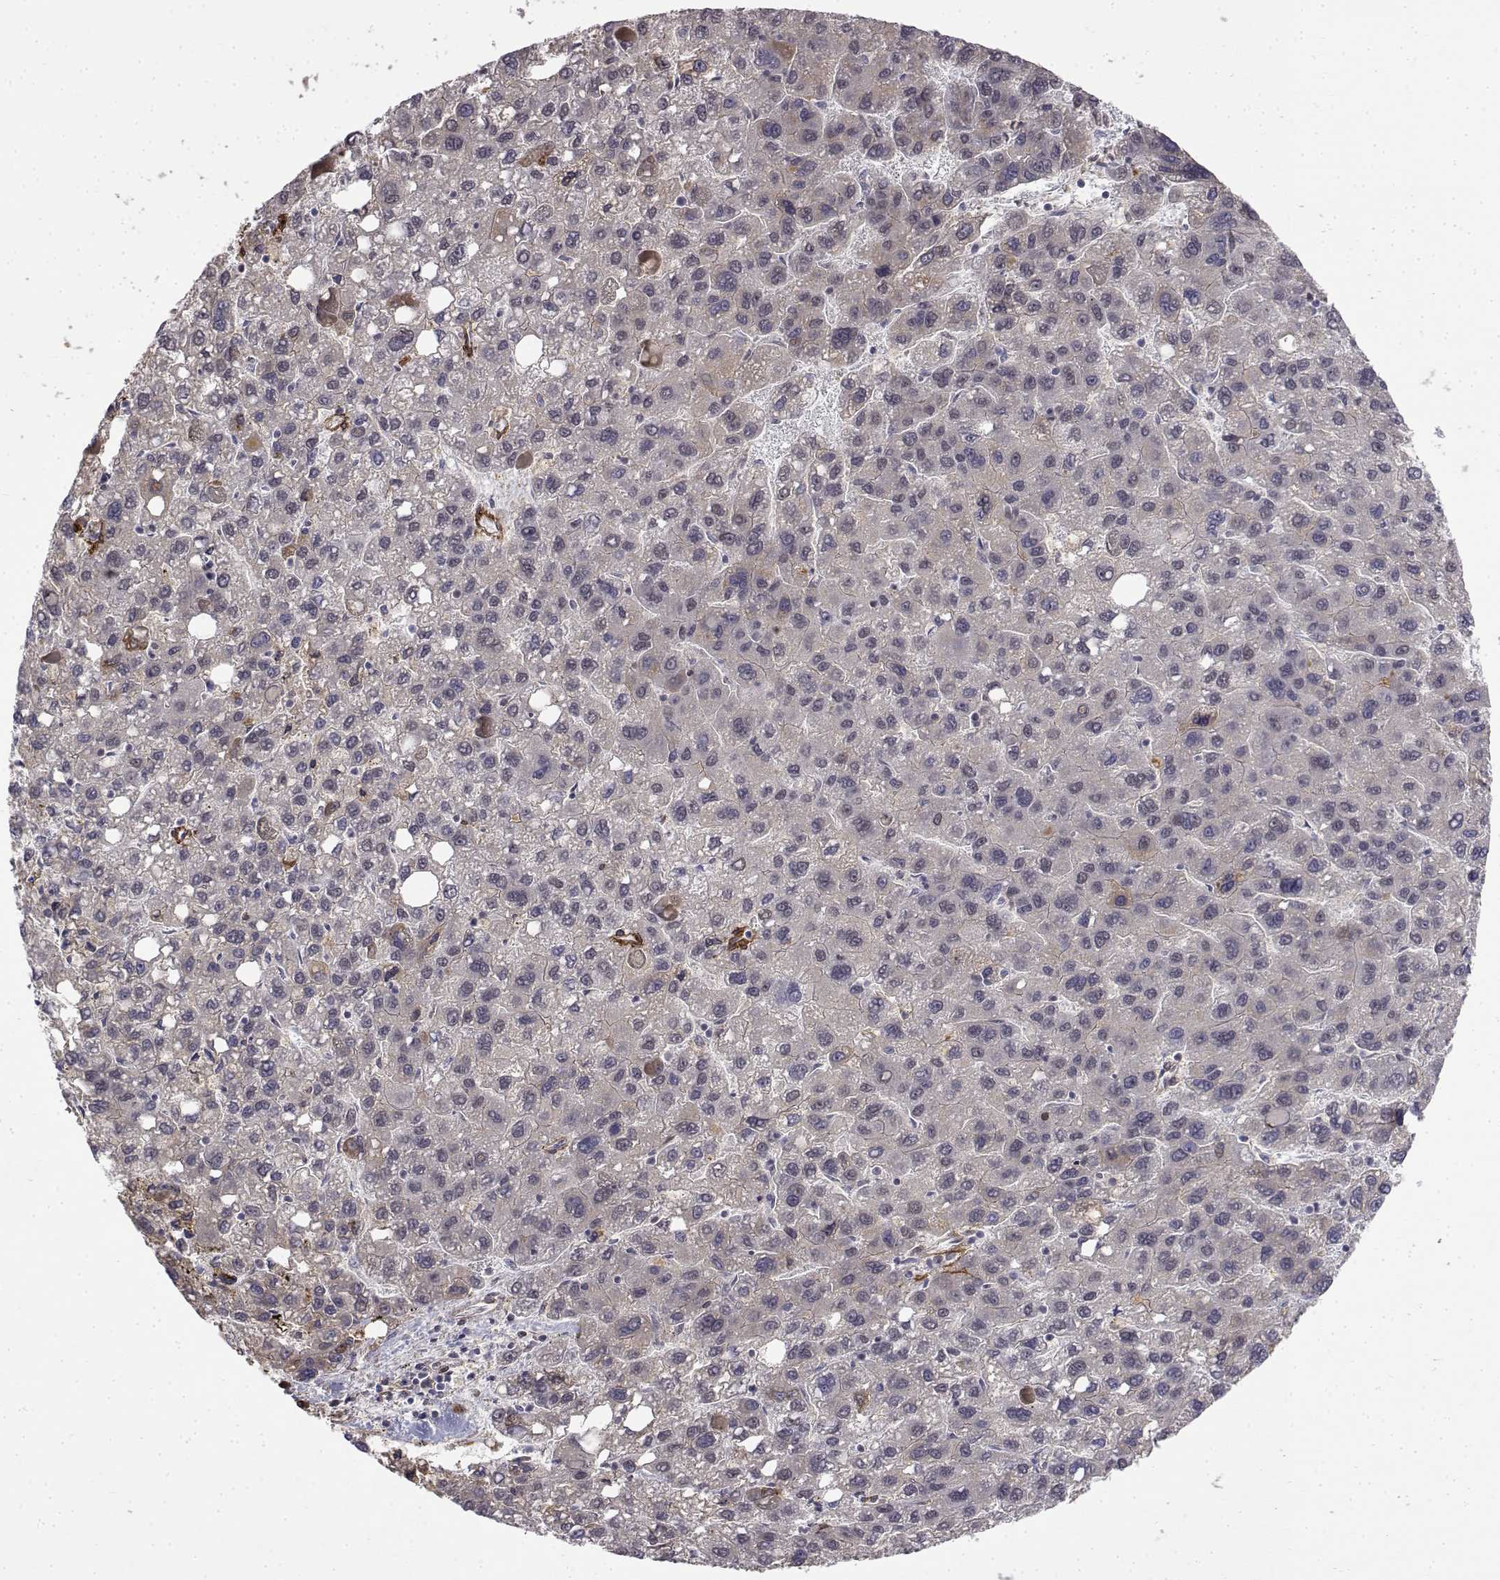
{"staining": {"intensity": "negative", "quantity": "none", "location": "none"}, "tissue": "liver cancer", "cell_type": "Tumor cells", "image_type": "cancer", "snomed": [{"axis": "morphology", "description": "Carcinoma, Hepatocellular, NOS"}, {"axis": "topography", "description": "Liver"}], "caption": "A high-resolution image shows immunohistochemistry staining of liver hepatocellular carcinoma, which displays no significant positivity in tumor cells.", "gene": "ITGA7", "patient": {"sex": "female", "age": 82}}